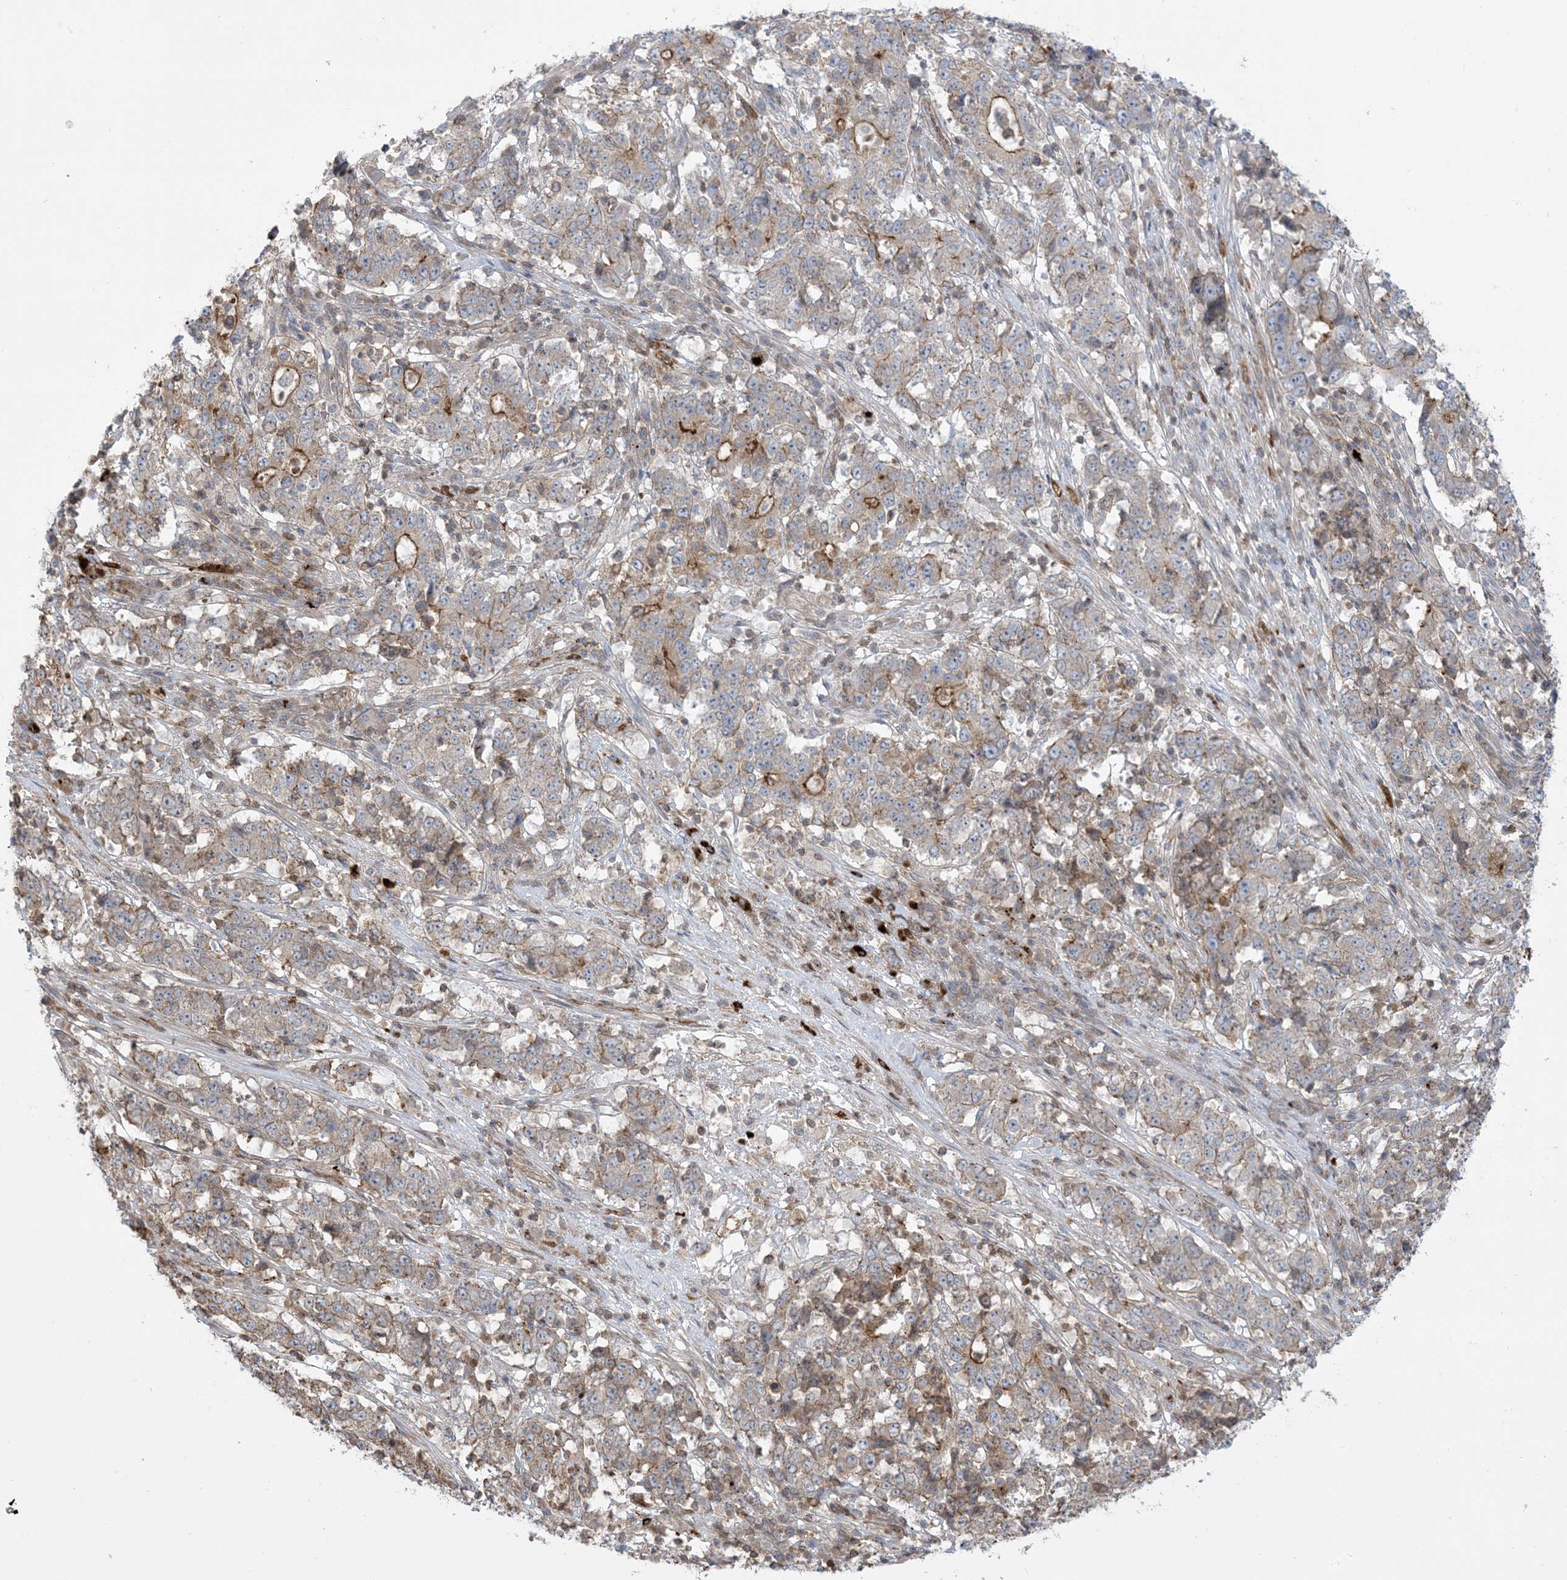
{"staining": {"intensity": "moderate", "quantity": "<25%", "location": "cytoplasmic/membranous"}, "tissue": "stomach cancer", "cell_type": "Tumor cells", "image_type": "cancer", "snomed": [{"axis": "morphology", "description": "Adenocarcinoma, NOS"}, {"axis": "topography", "description": "Stomach"}], "caption": "Human stomach adenocarcinoma stained with a brown dye displays moderate cytoplasmic/membranous positive expression in about <25% of tumor cells.", "gene": "ICMT", "patient": {"sex": "male", "age": 59}}